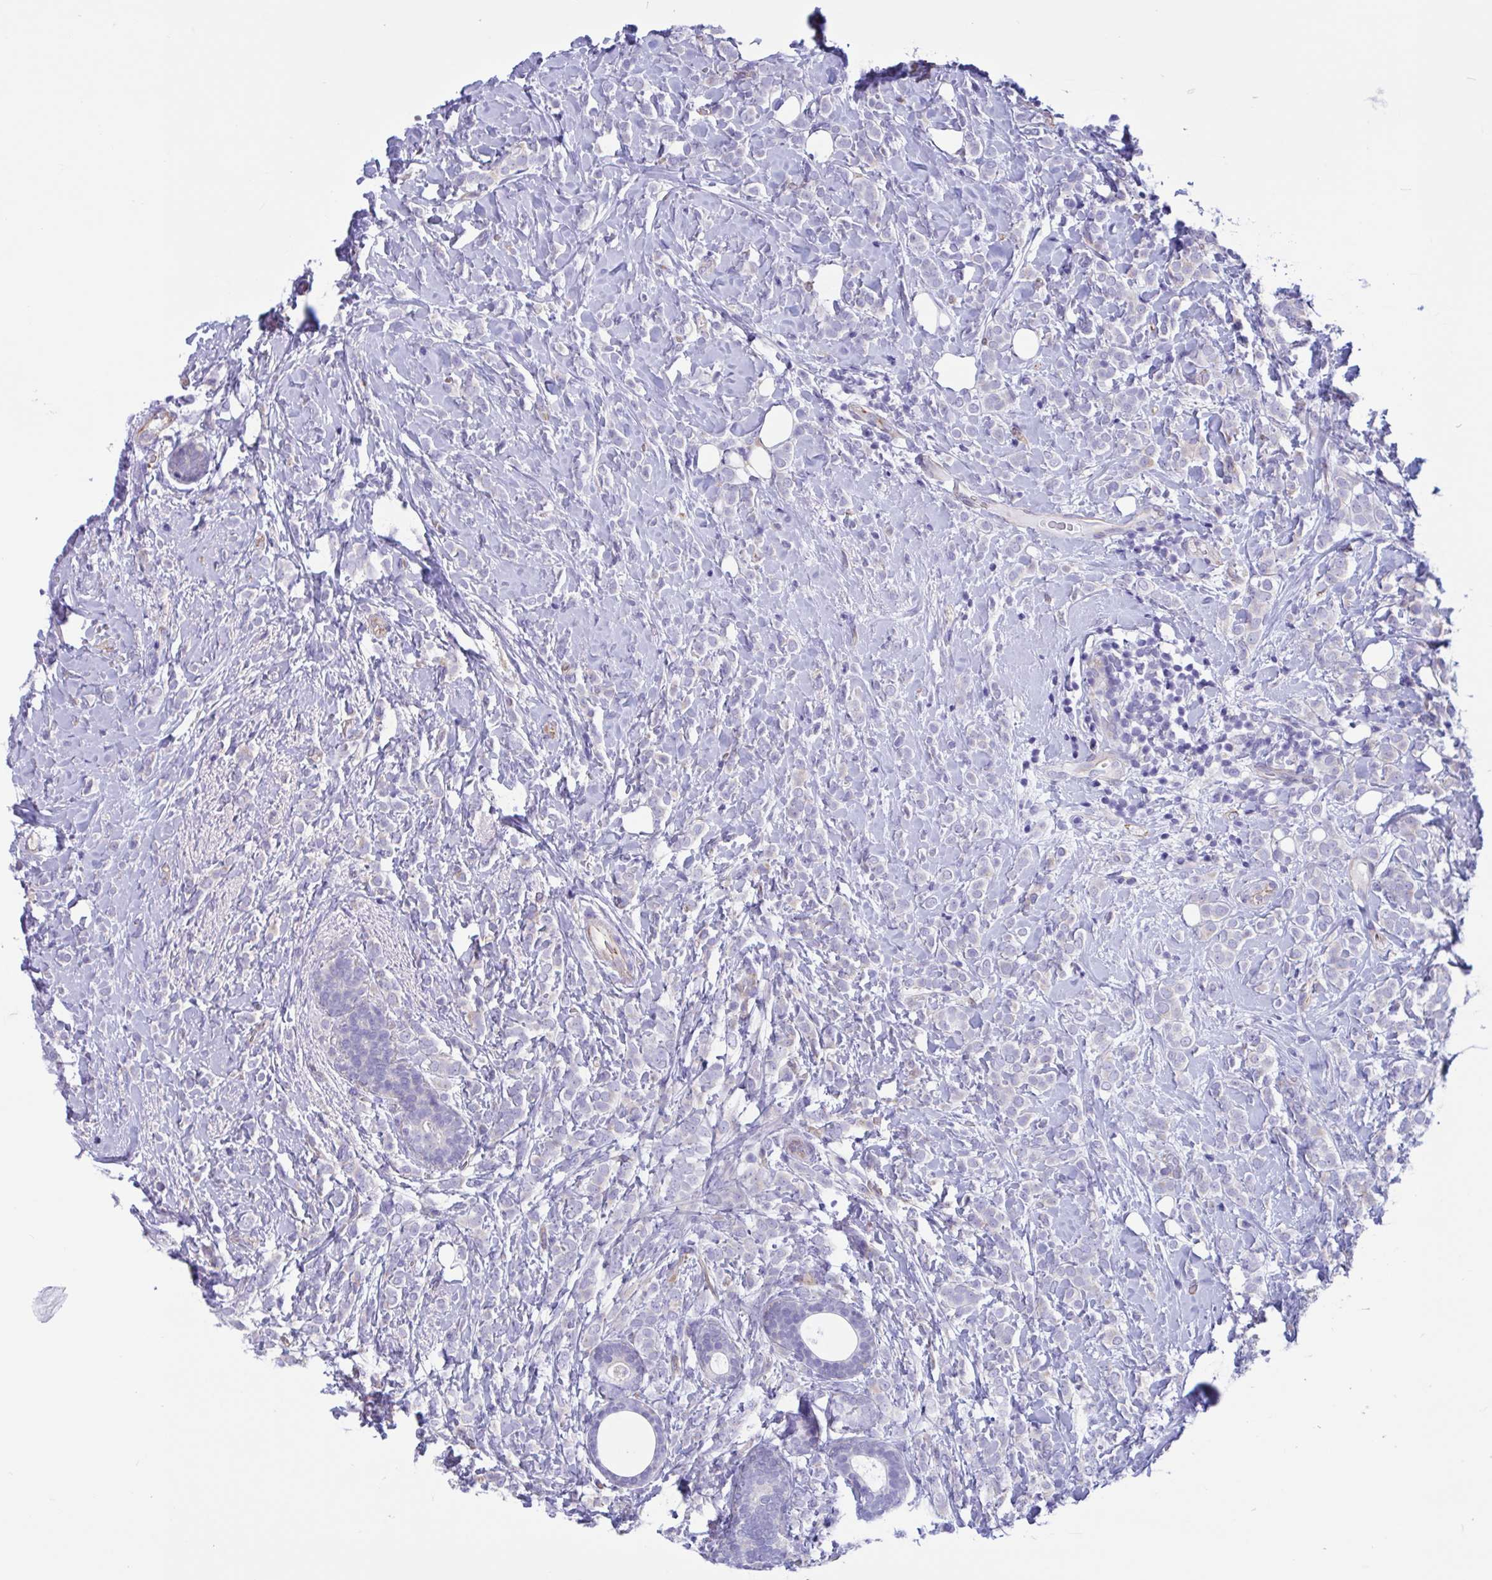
{"staining": {"intensity": "negative", "quantity": "none", "location": "none"}, "tissue": "breast cancer", "cell_type": "Tumor cells", "image_type": "cancer", "snomed": [{"axis": "morphology", "description": "Lobular carcinoma"}, {"axis": "topography", "description": "Breast"}], "caption": "Immunohistochemical staining of human lobular carcinoma (breast) displays no significant positivity in tumor cells. Nuclei are stained in blue.", "gene": "RPL22L1", "patient": {"sex": "female", "age": 49}}